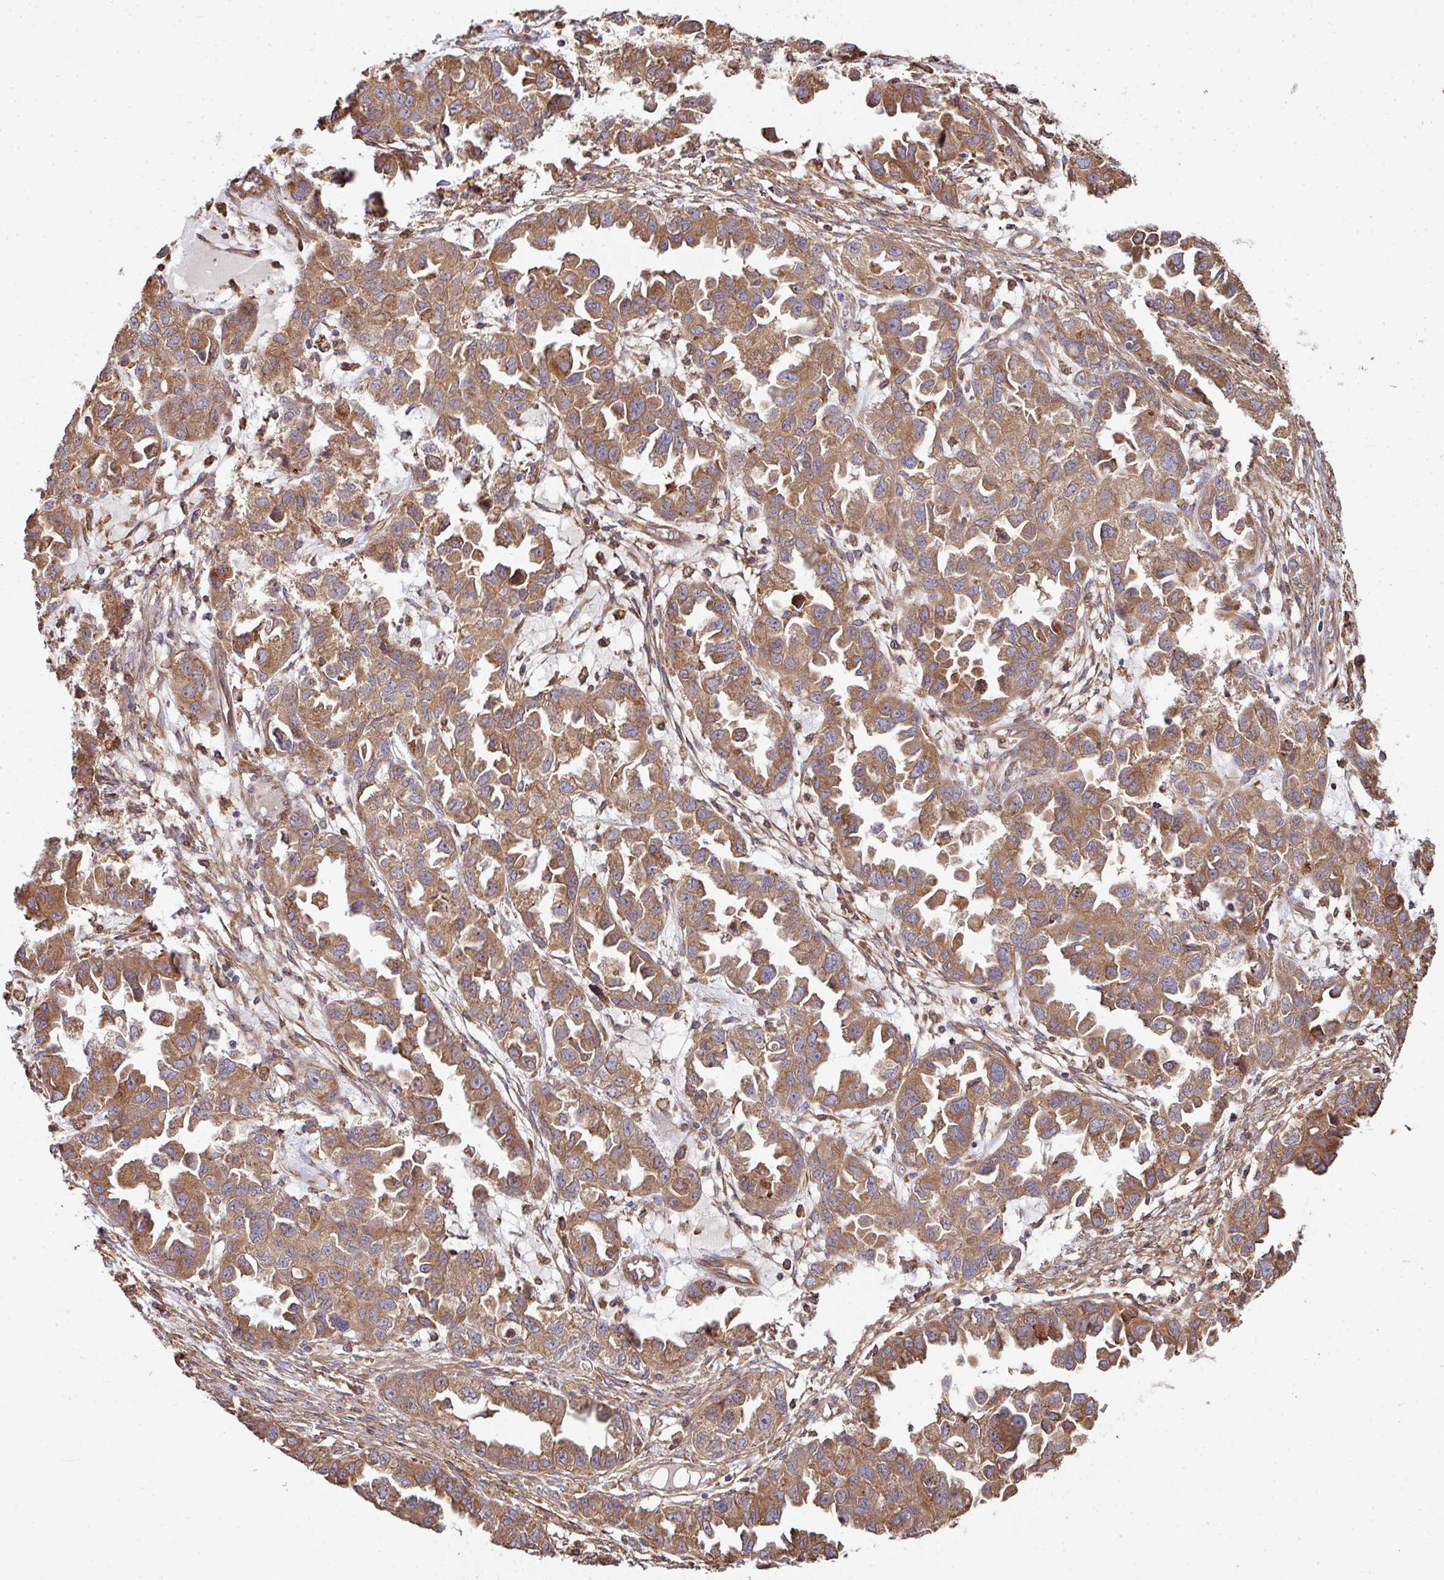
{"staining": {"intensity": "moderate", "quantity": ">75%", "location": "cytoplasmic/membranous"}, "tissue": "ovarian cancer", "cell_type": "Tumor cells", "image_type": "cancer", "snomed": [{"axis": "morphology", "description": "Cystadenocarcinoma, serous, NOS"}, {"axis": "topography", "description": "Ovary"}], "caption": "This micrograph shows immunohistochemistry (IHC) staining of human ovarian cancer (serous cystadenocarcinoma), with medium moderate cytoplasmic/membranous staining in approximately >75% of tumor cells.", "gene": "FAT4", "patient": {"sex": "female", "age": 84}}